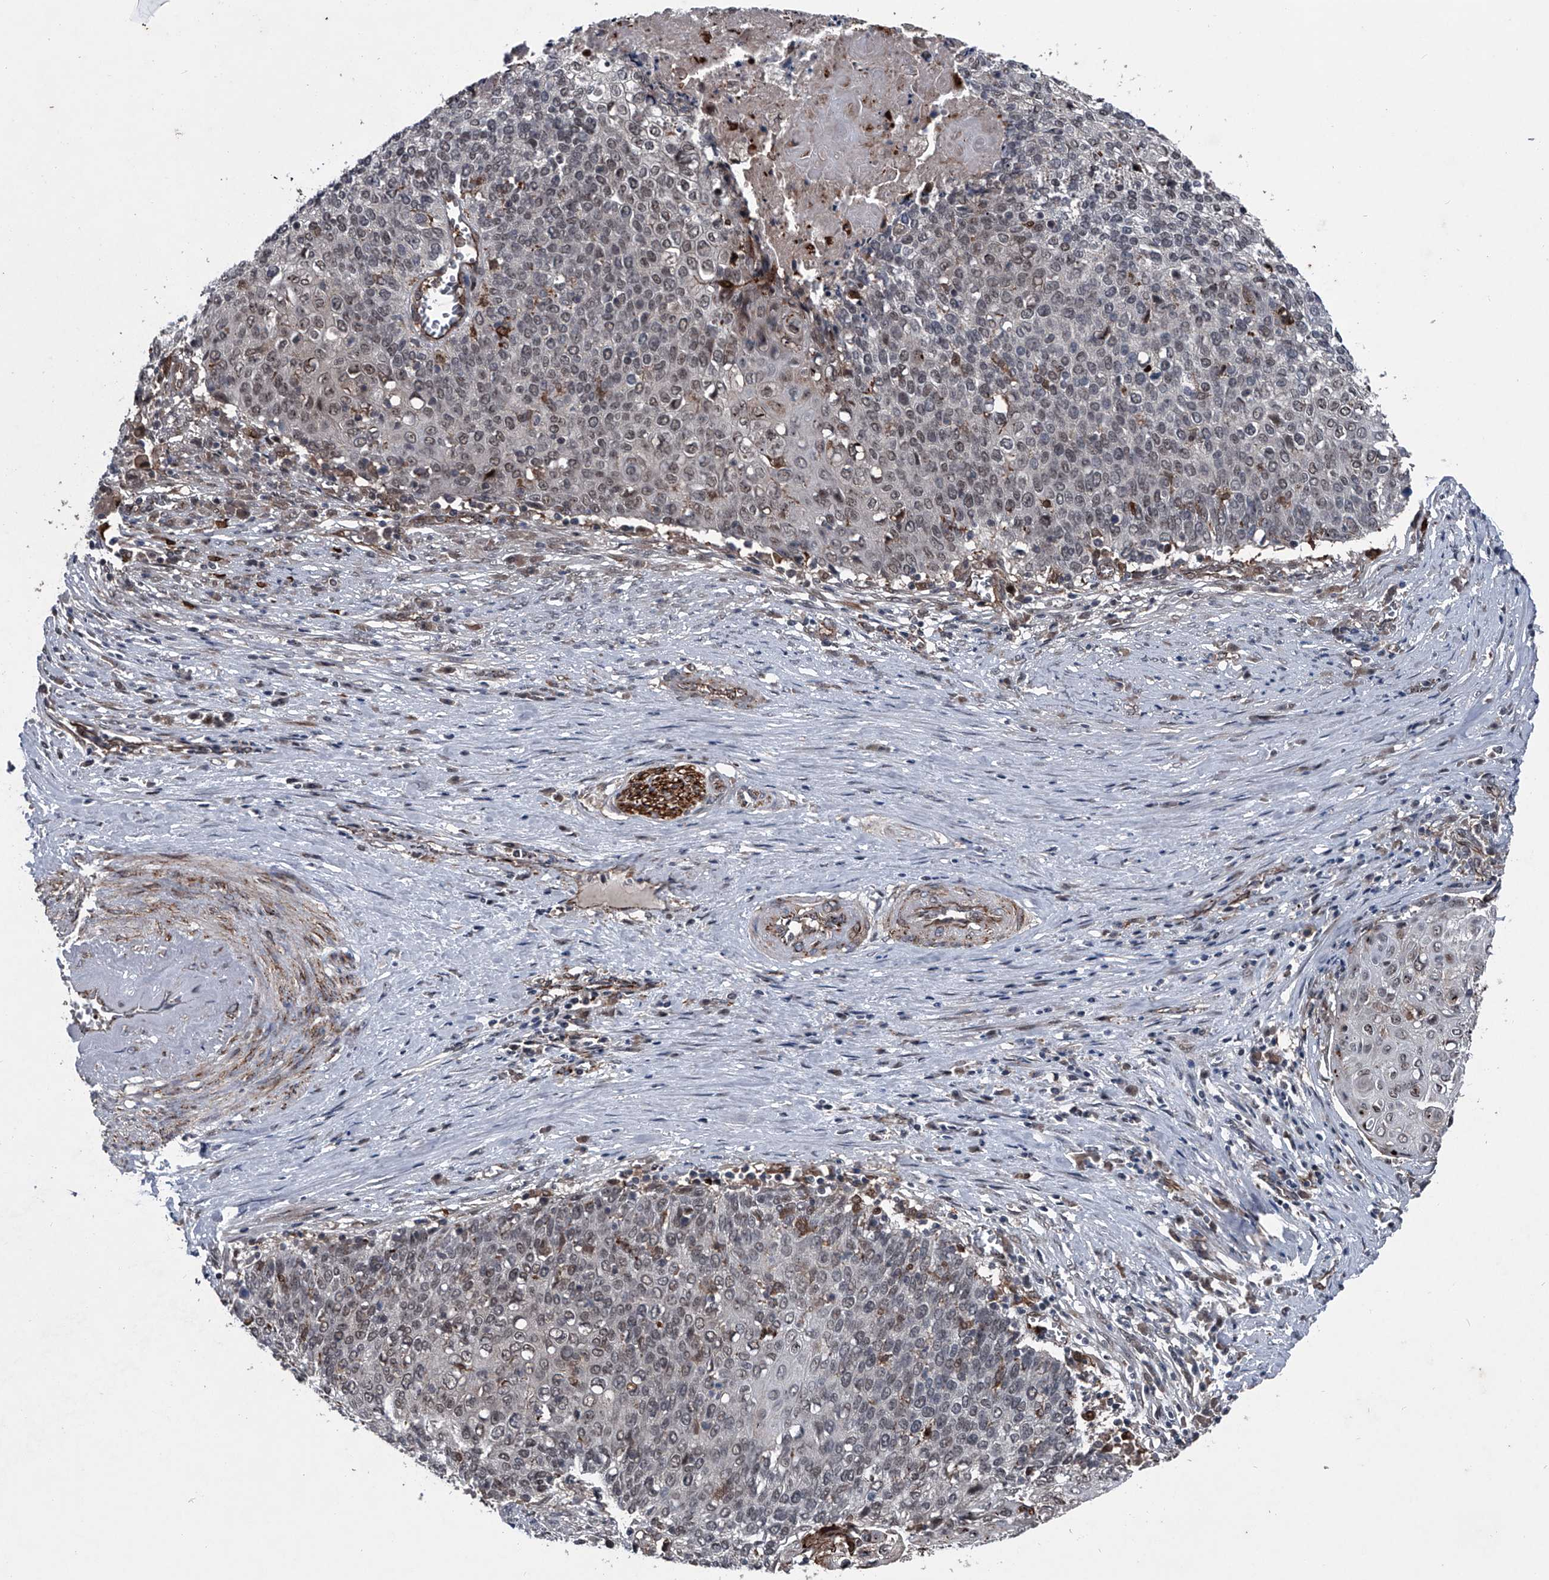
{"staining": {"intensity": "weak", "quantity": "25%-75%", "location": "nuclear"}, "tissue": "cervical cancer", "cell_type": "Tumor cells", "image_type": "cancer", "snomed": [{"axis": "morphology", "description": "Squamous cell carcinoma, NOS"}, {"axis": "topography", "description": "Cervix"}], "caption": "There is low levels of weak nuclear positivity in tumor cells of cervical squamous cell carcinoma, as demonstrated by immunohistochemical staining (brown color).", "gene": "MAPKAP1", "patient": {"sex": "female", "age": 39}}